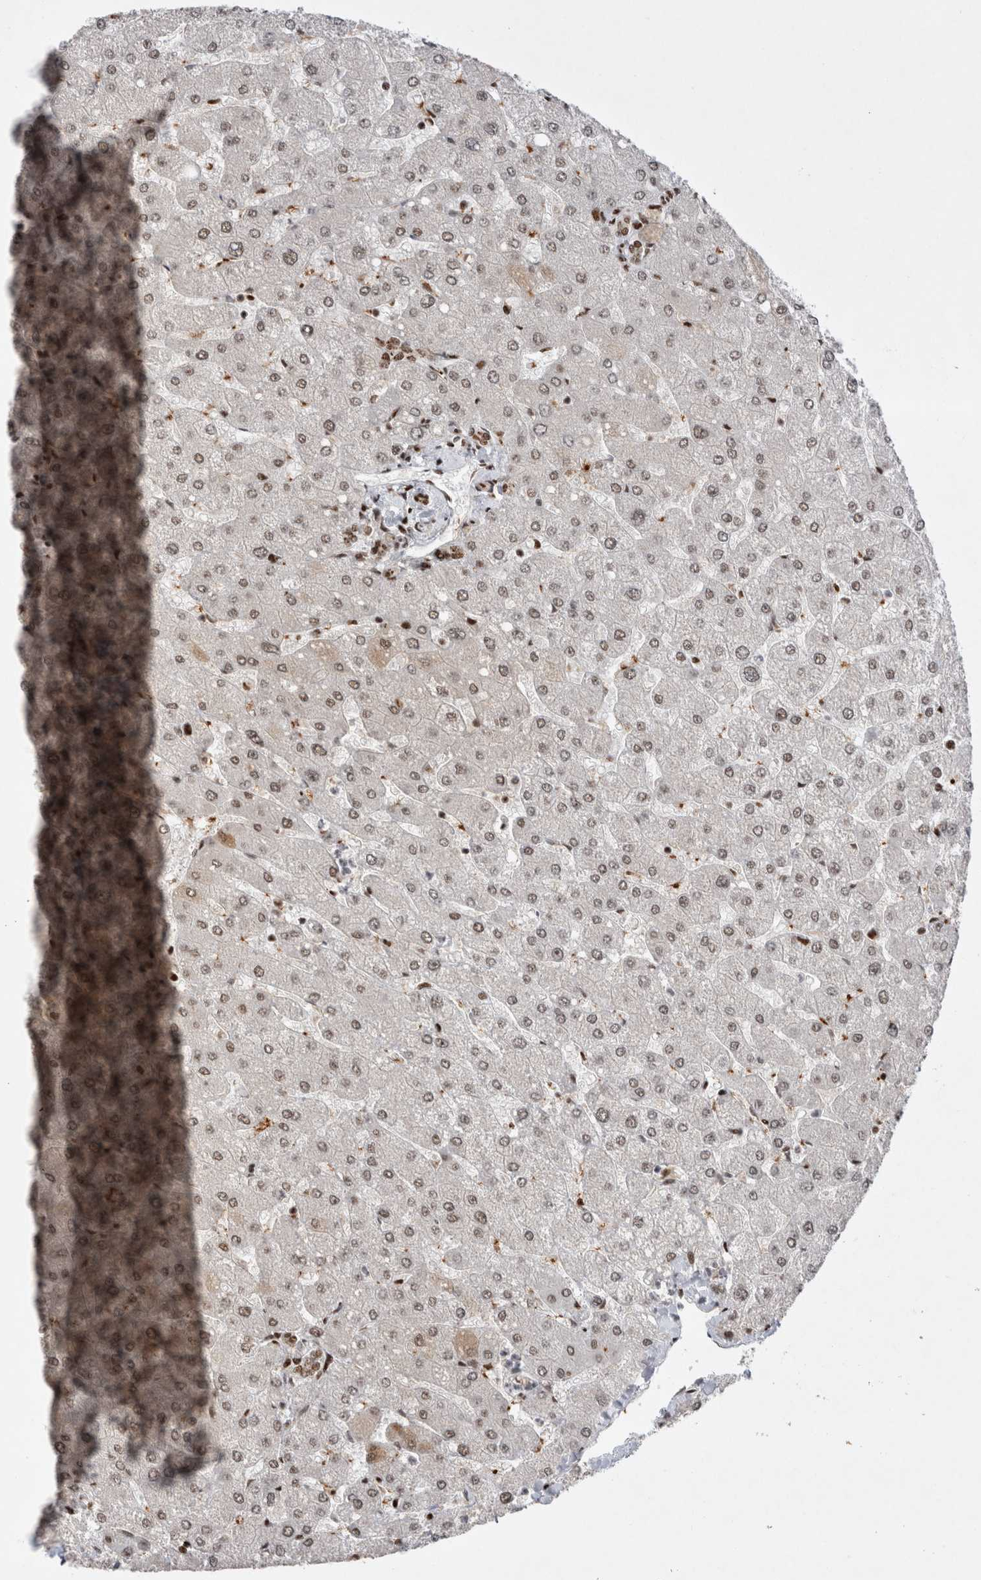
{"staining": {"intensity": "moderate", "quantity": ">75%", "location": "nuclear"}, "tissue": "liver", "cell_type": "Cholangiocytes", "image_type": "normal", "snomed": [{"axis": "morphology", "description": "Normal tissue, NOS"}, {"axis": "topography", "description": "Liver"}], "caption": "DAB immunohistochemical staining of unremarkable human liver reveals moderate nuclear protein expression in approximately >75% of cholangiocytes. Nuclei are stained in blue.", "gene": "EYA2", "patient": {"sex": "male", "age": 55}}